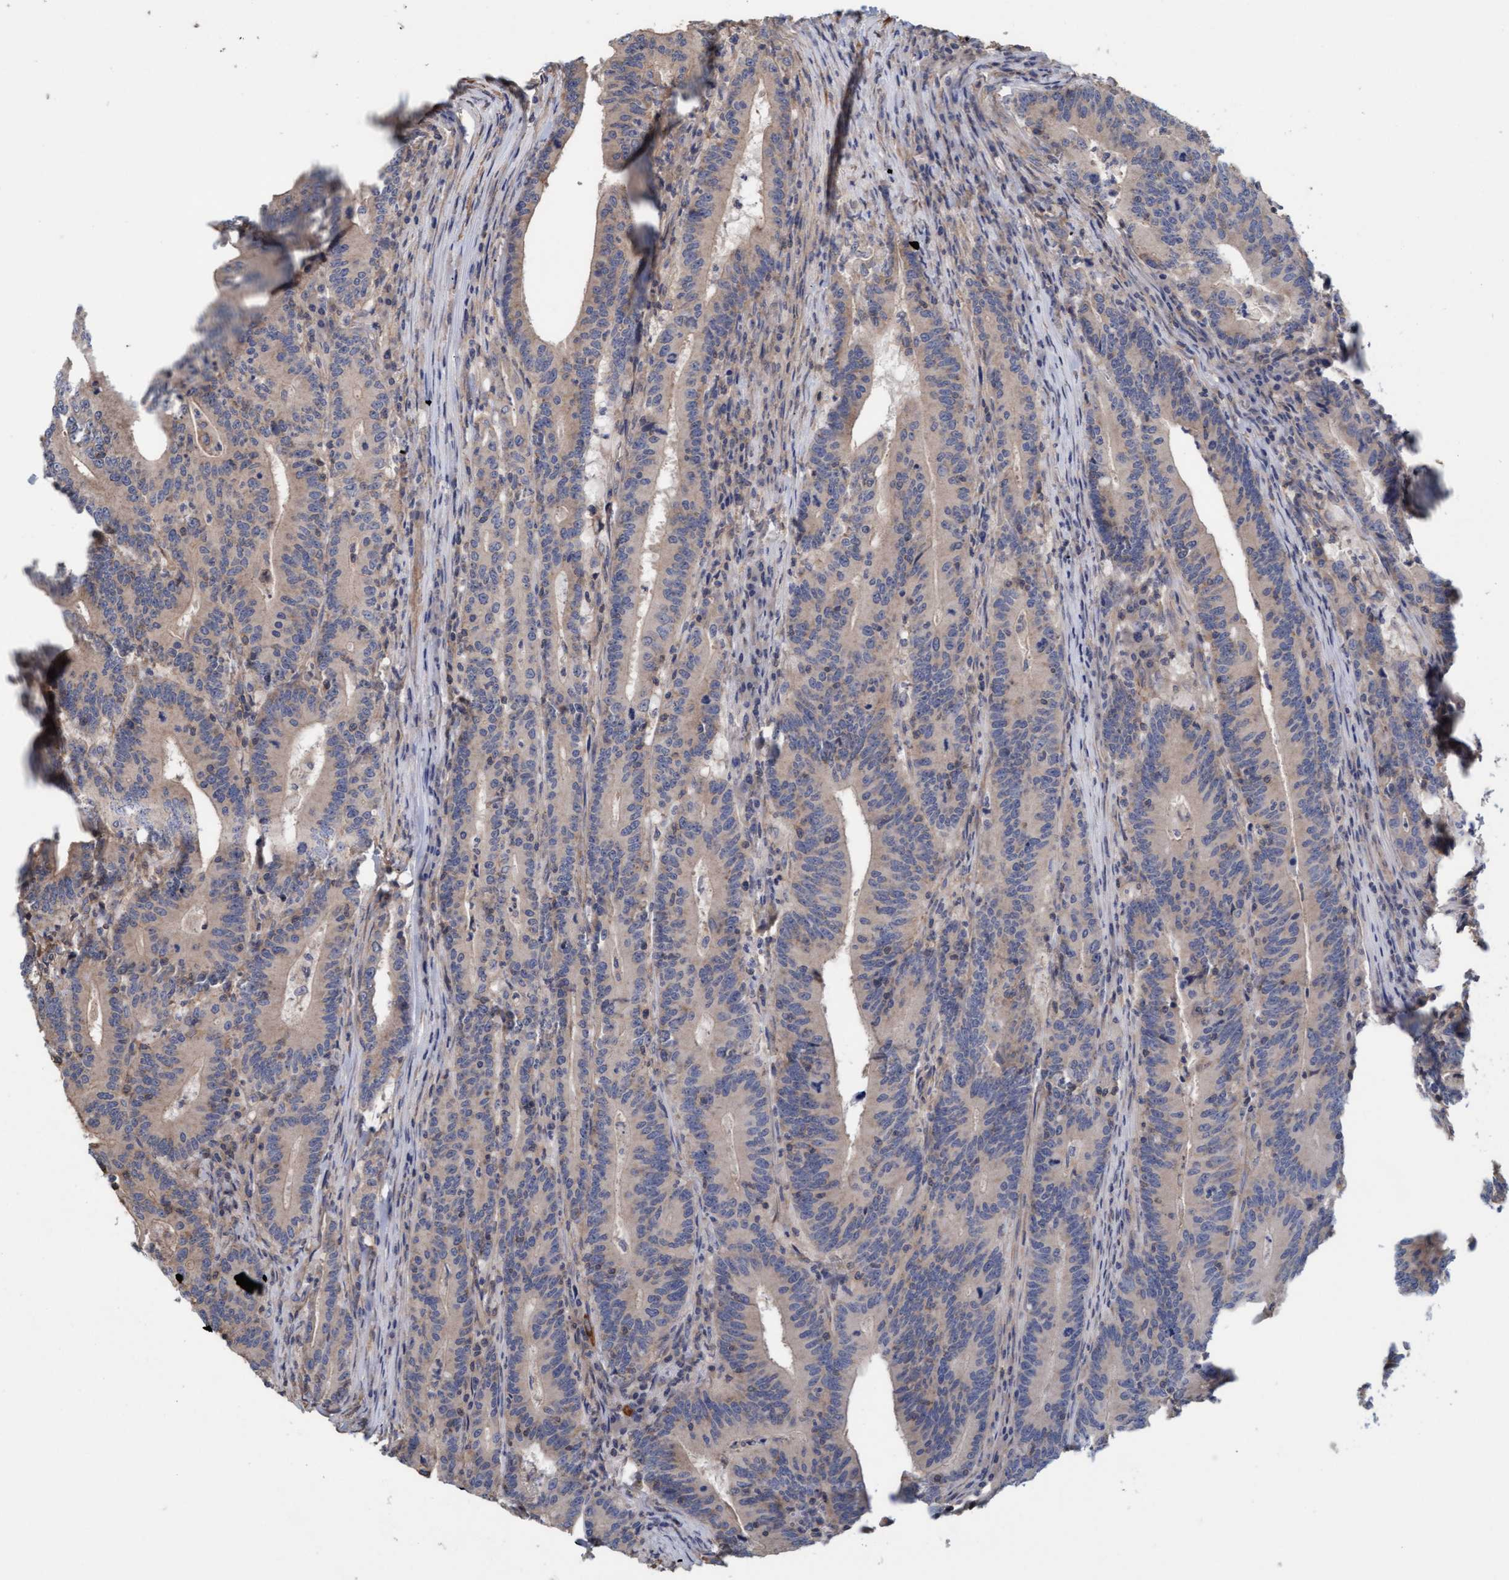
{"staining": {"intensity": "negative", "quantity": "none", "location": "none"}, "tissue": "colorectal cancer", "cell_type": "Tumor cells", "image_type": "cancer", "snomed": [{"axis": "morphology", "description": "Adenocarcinoma, NOS"}, {"axis": "topography", "description": "Colon"}], "caption": "Immunohistochemistry of human adenocarcinoma (colorectal) shows no staining in tumor cells.", "gene": "FXR2", "patient": {"sex": "female", "age": 66}}